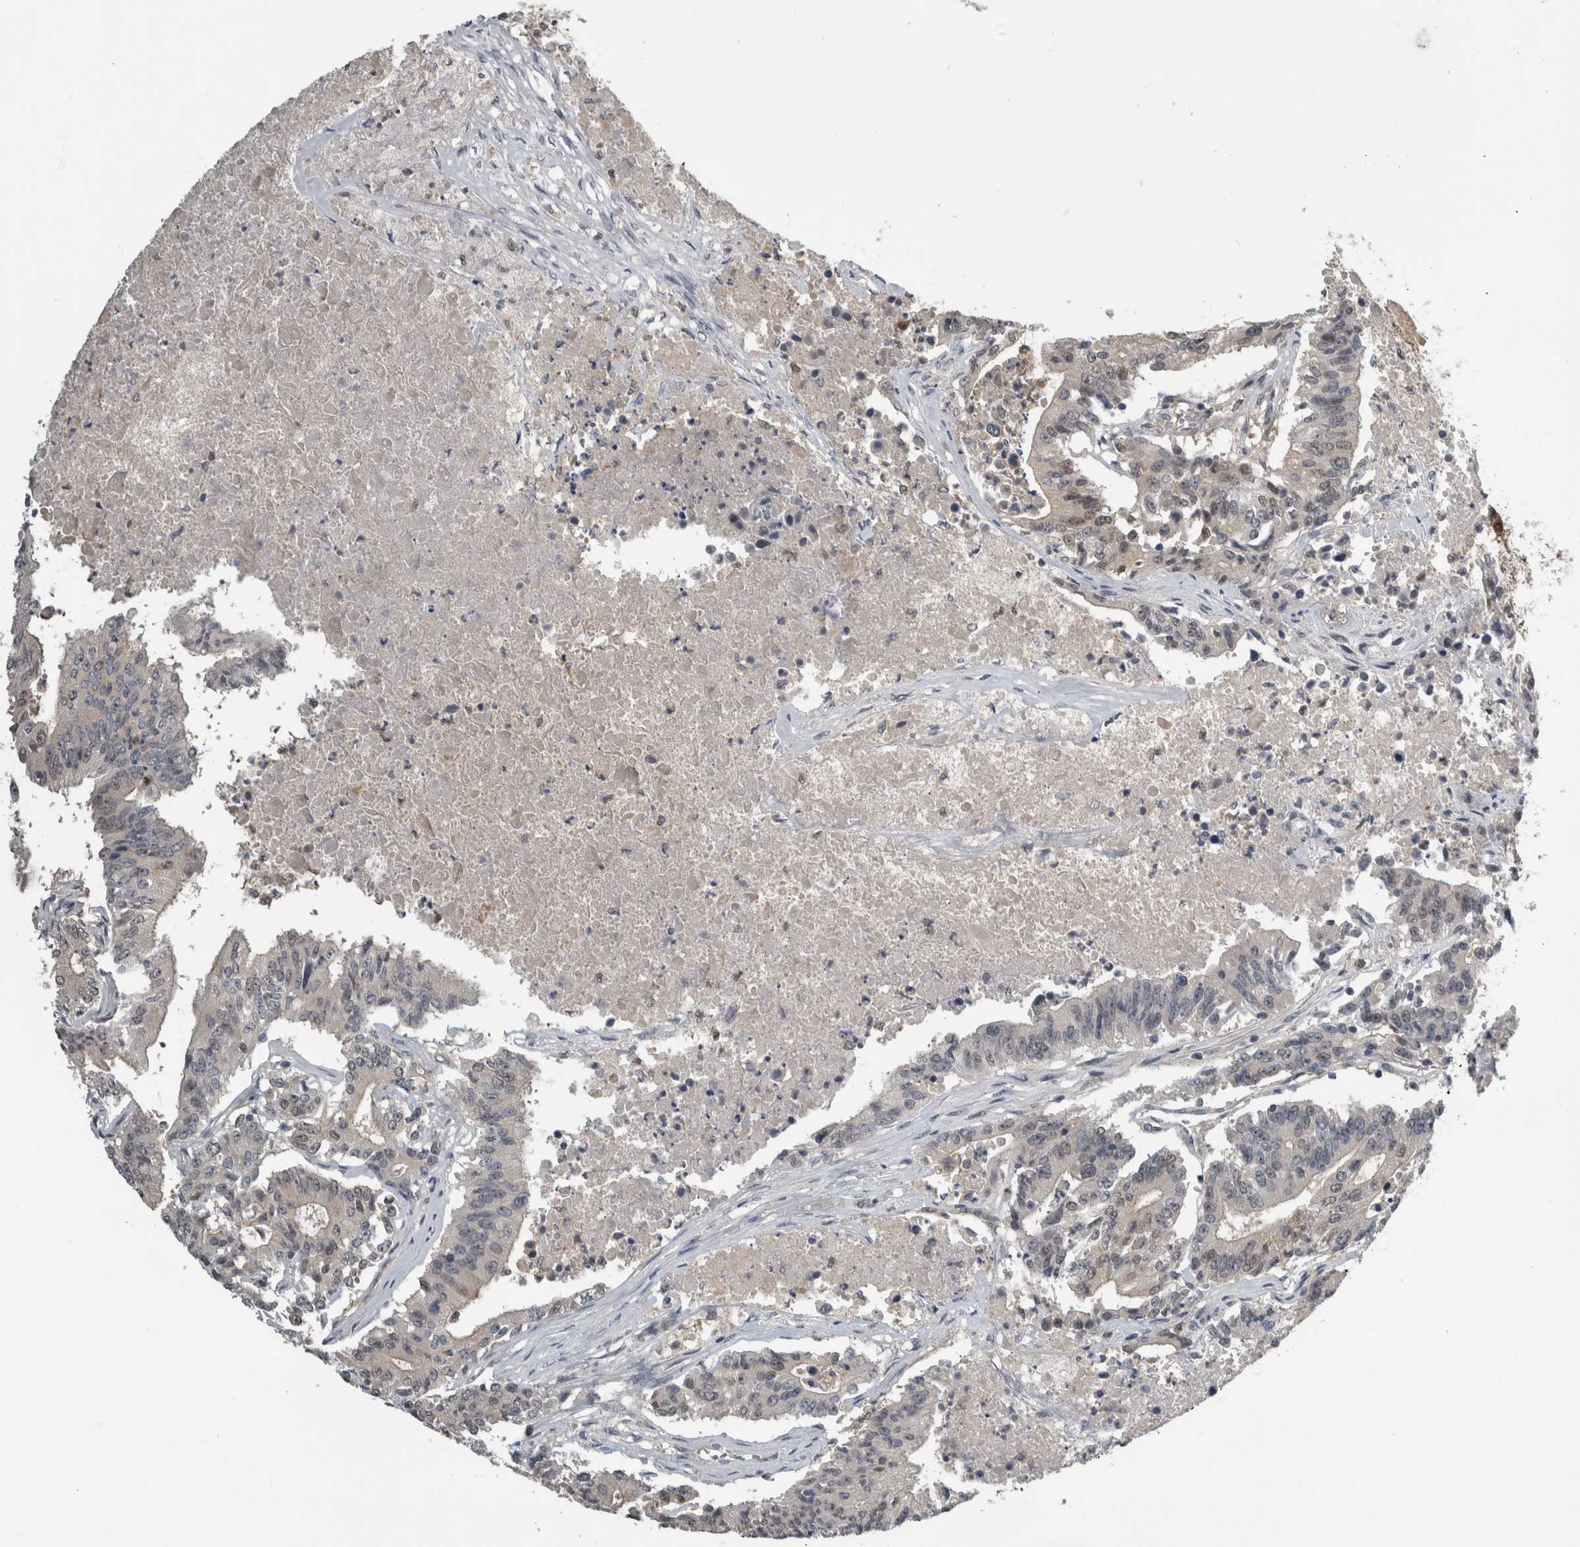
{"staining": {"intensity": "weak", "quantity": "<25%", "location": "nuclear"}, "tissue": "colorectal cancer", "cell_type": "Tumor cells", "image_type": "cancer", "snomed": [{"axis": "morphology", "description": "Adenocarcinoma, NOS"}, {"axis": "topography", "description": "Colon"}], "caption": "A histopathology image of human colorectal cancer is negative for staining in tumor cells.", "gene": "NAPRT", "patient": {"sex": "female", "age": 77}}